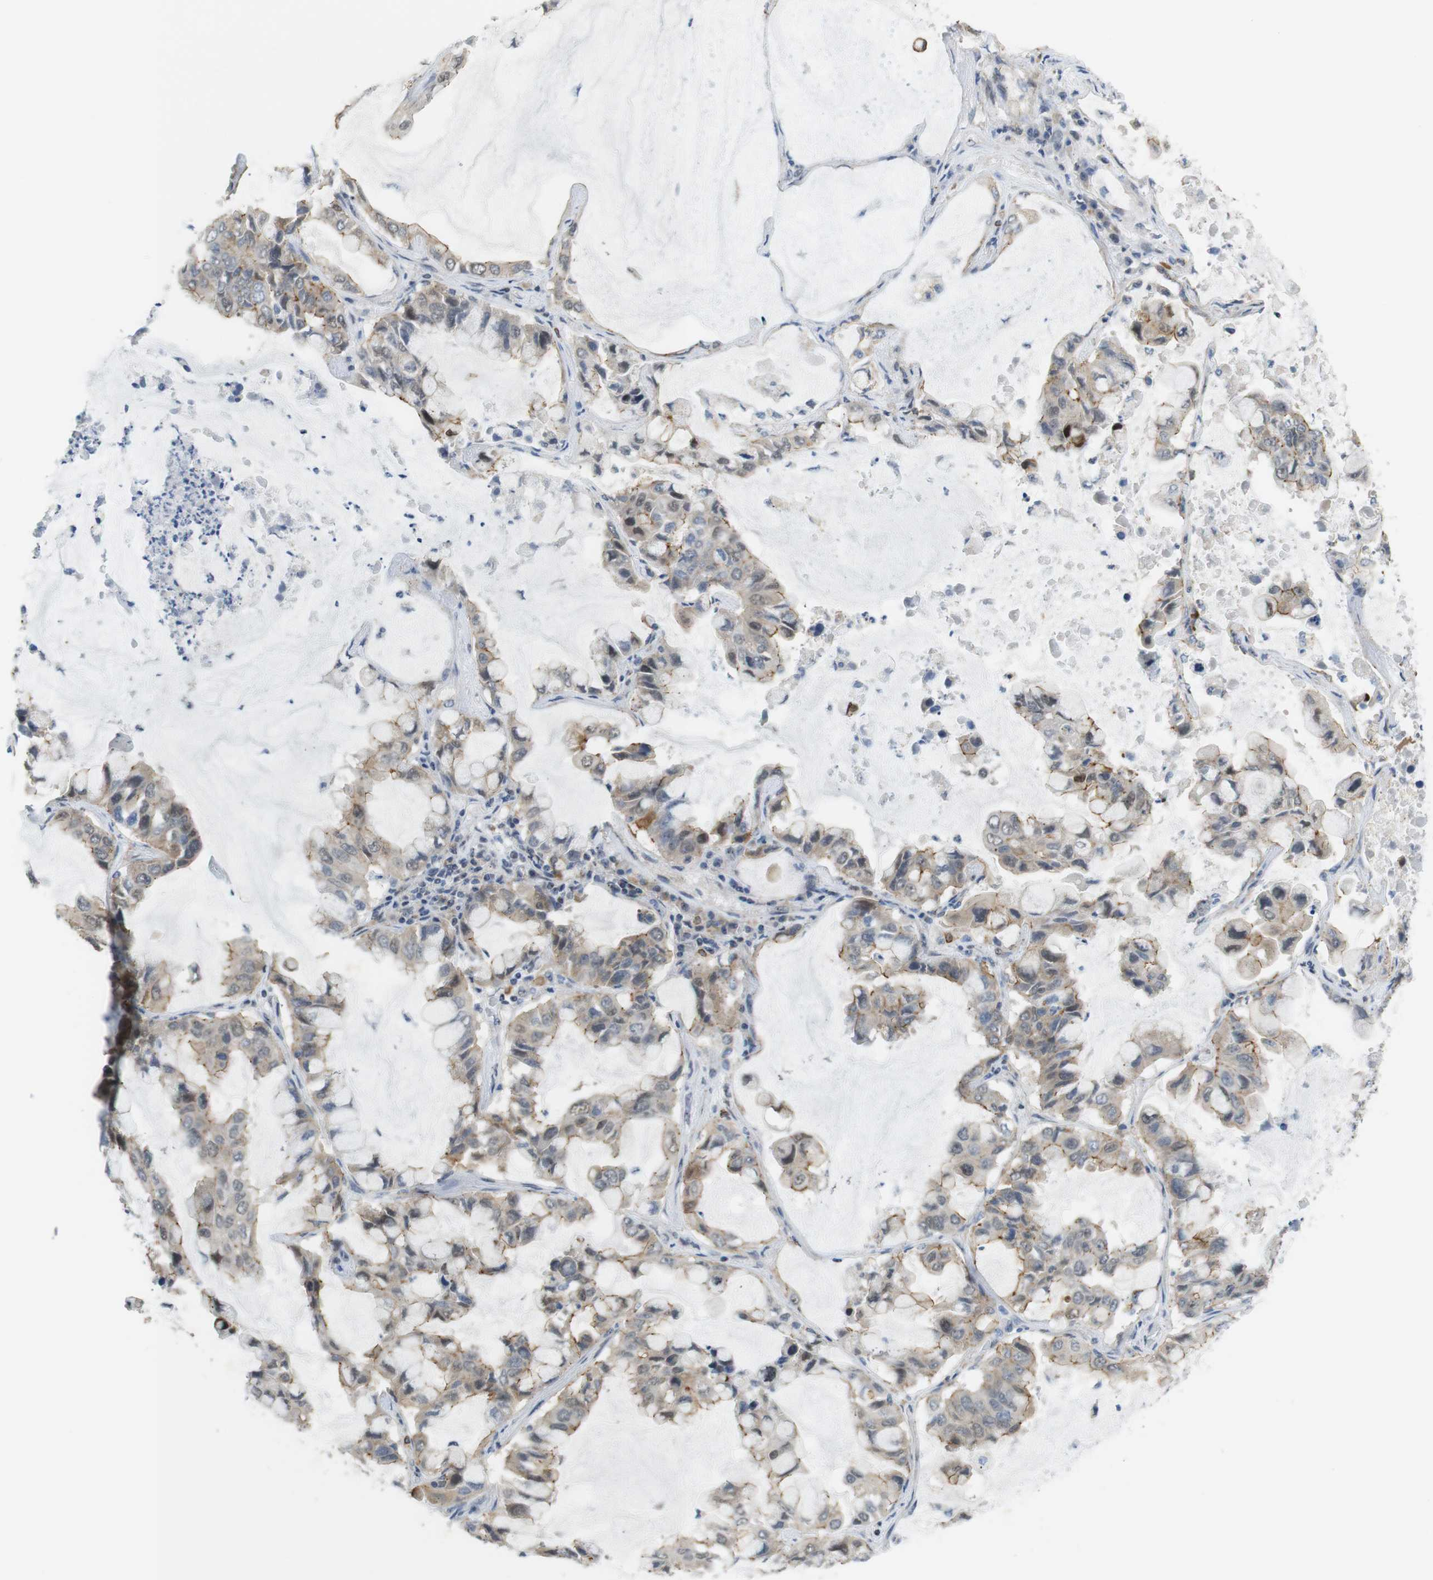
{"staining": {"intensity": "weak", "quantity": "<25%", "location": "cytoplasmic/membranous"}, "tissue": "lung cancer", "cell_type": "Tumor cells", "image_type": "cancer", "snomed": [{"axis": "morphology", "description": "Adenocarcinoma, NOS"}, {"axis": "topography", "description": "Lung"}], "caption": "High power microscopy image of an immunohistochemistry (IHC) micrograph of lung cancer (adenocarcinoma), revealing no significant staining in tumor cells.", "gene": "TJP3", "patient": {"sex": "male", "age": 64}}